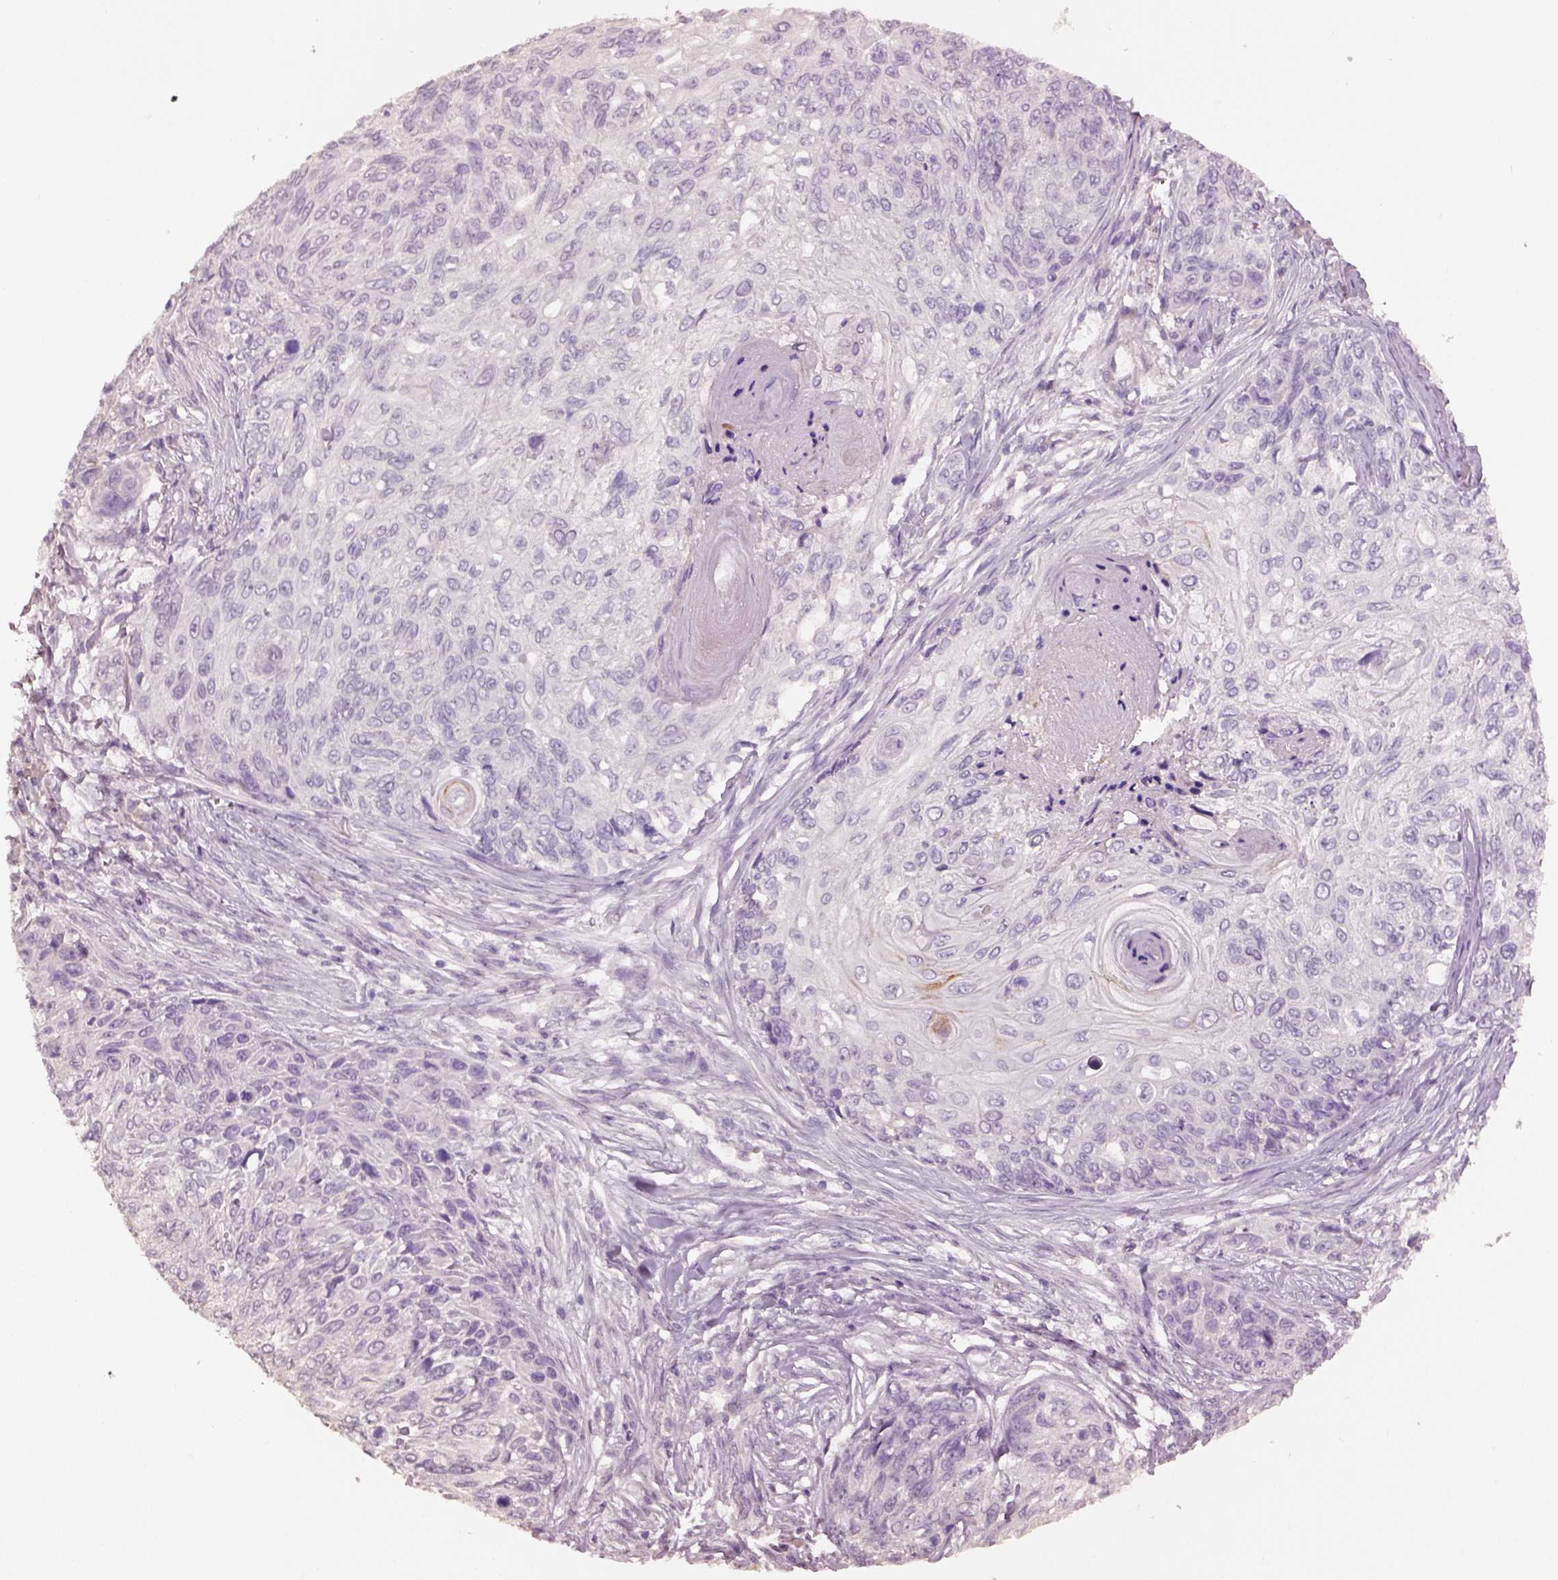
{"staining": {"intensity": "negative", "quantity": "none", "location": "none"}, "tissue": "skin cancer", "cell_type": "Tumor cells", "image_type": "cancer", "snomed": [{"axis": "morphology", "description": "Squamous cell carcinoma, NOS"}, {"axis": "topography", "description": "Skin"}], "caption": "An IHC histopathology image of squamous cell carcinoma (skin) is shown. There is no staining in tumor cells of squamous cell carcinoma (skin).", "gene": "KCNIP3", "patient": {"sex": "male", "age": 92}}